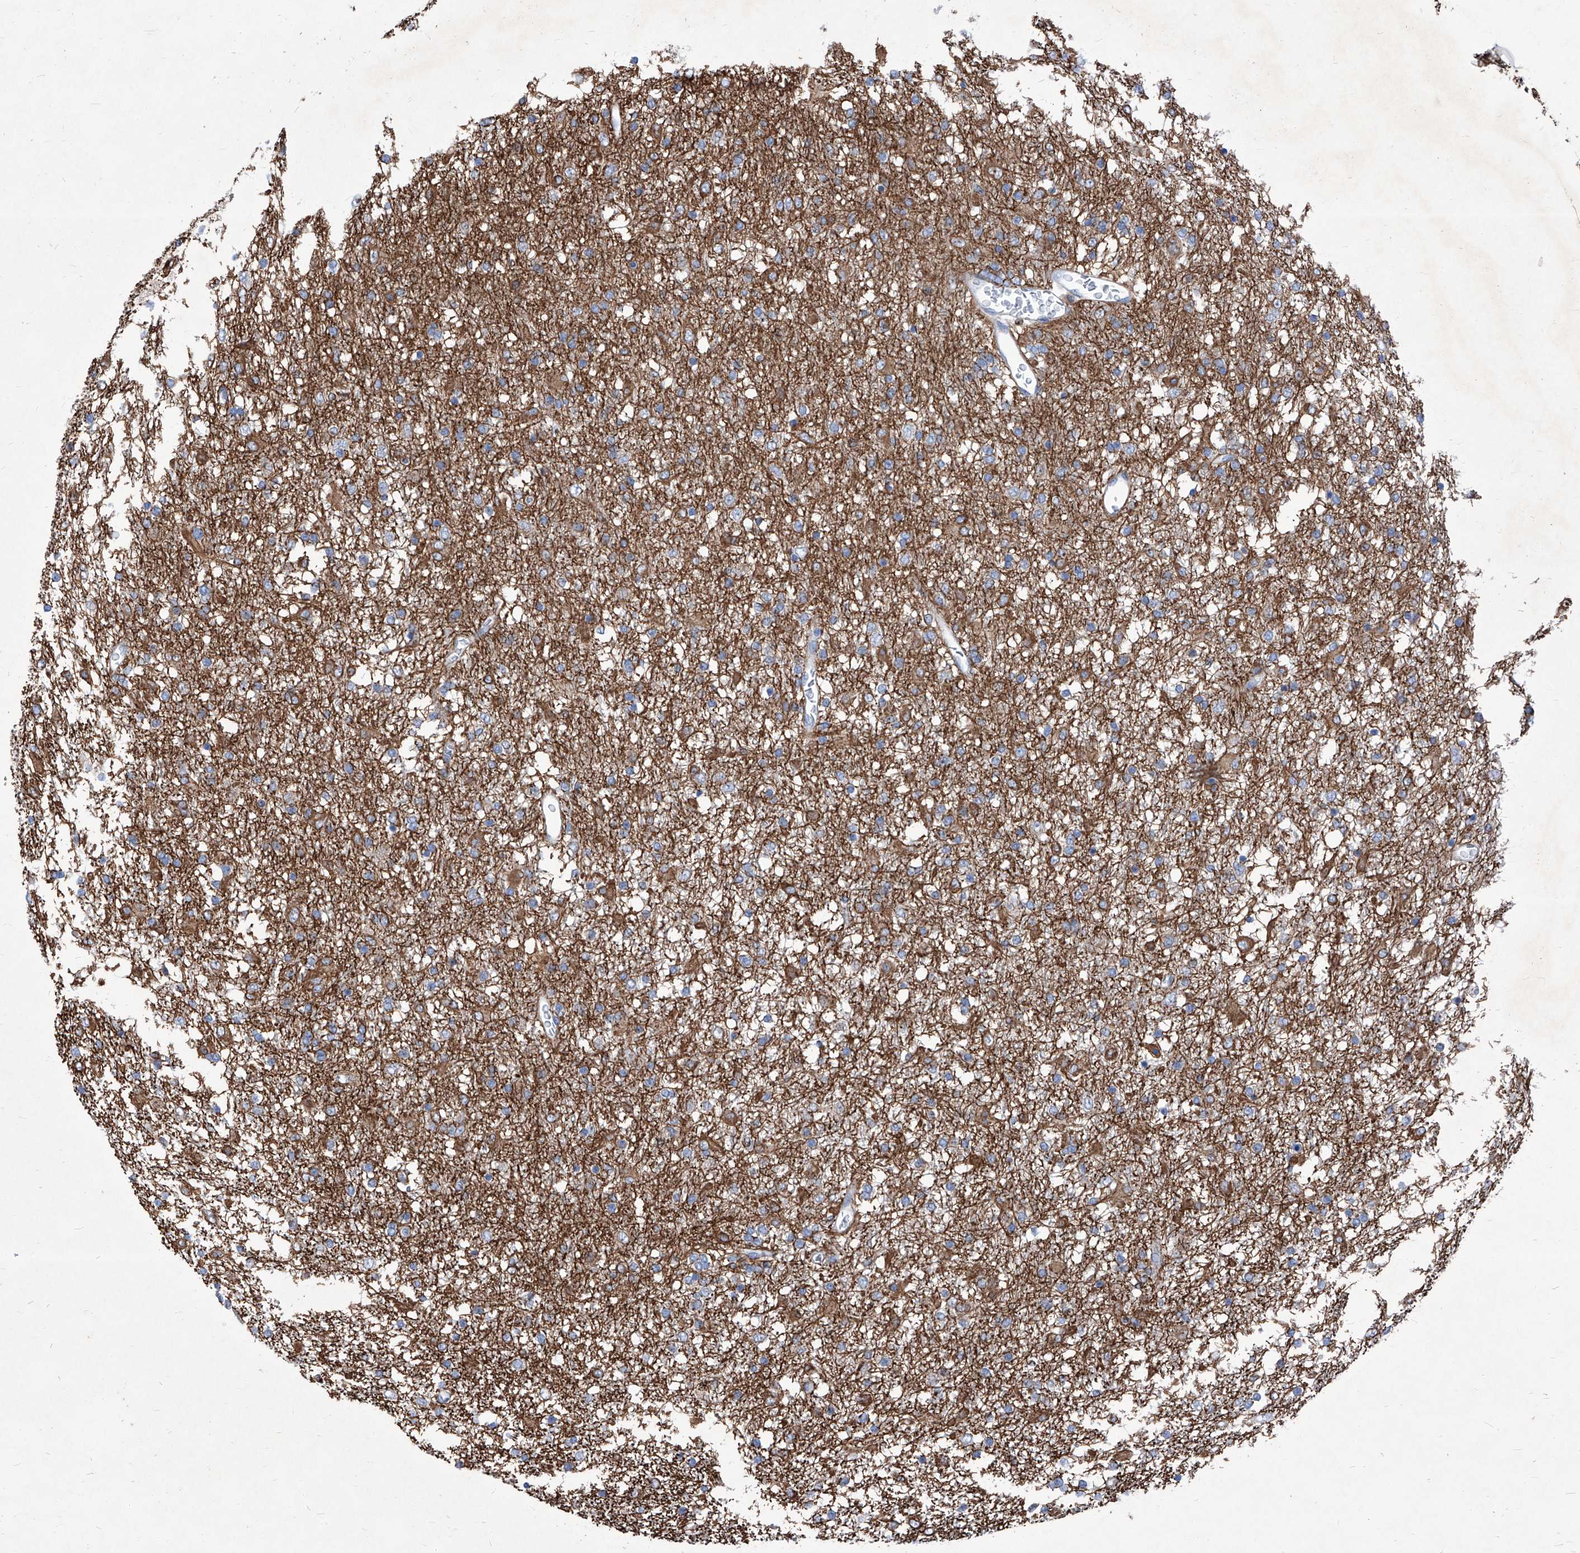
{"staining": {"intensity": "moderate", "quantity": "<25%", "location": "cytoplasmic/membranous"}, "tissue": "glioma", "cell_type": "Tumor cells", "image_type": "cancer", "snomed": [{"axis": "morphology", "description": "Glioma, malignant, Low grade"}, {"axis": "topography", "description": "Brain"}], "caption": "Moderate cytoplasmic/membranous positivity for a protein is seen in about <25% of tumor cells of malignant low-grade glioma using immunohistochemistry.", "gene": "UBOX5", "patient": {"sex": "male", "age": 65}}